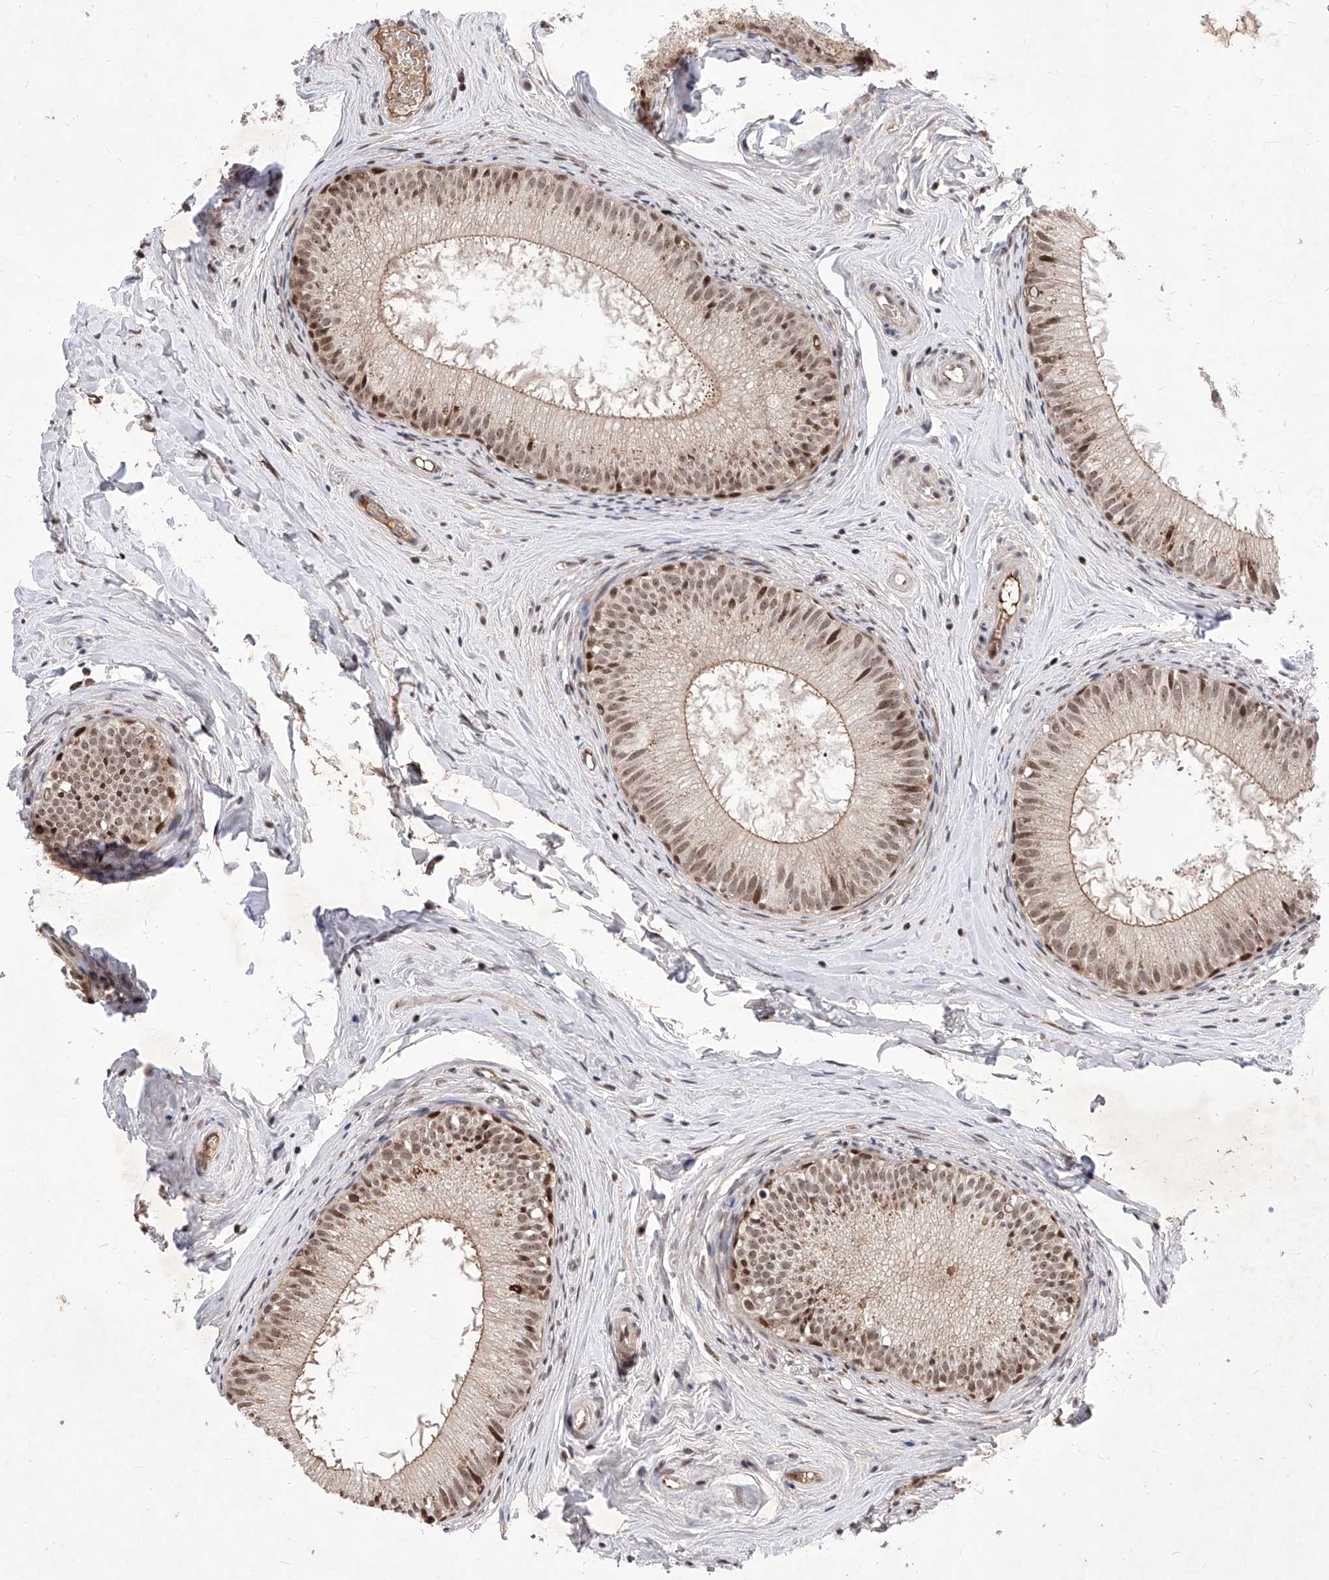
{"staining": {"intensity": "moderate", "quantity": "25%-75%", "location": "cytoplasmic/membranous,nuclear"}, "tissue": "epididymis", "cell_type": "Glandular cells", "image_type": "normal", "snomed": [{"axis": "morphology", "description": "Normal tissue, NOS"}, {"axis": "topography", "description": "Epididymis"}], "caption": "A photomicrograph of epididymis stained for a protein shows moderate cytoplasmic/membranous,nuclear brown staining in glandular cells.", "gene": "LGR4", "patient": {"sex": "male", "age": 34}}